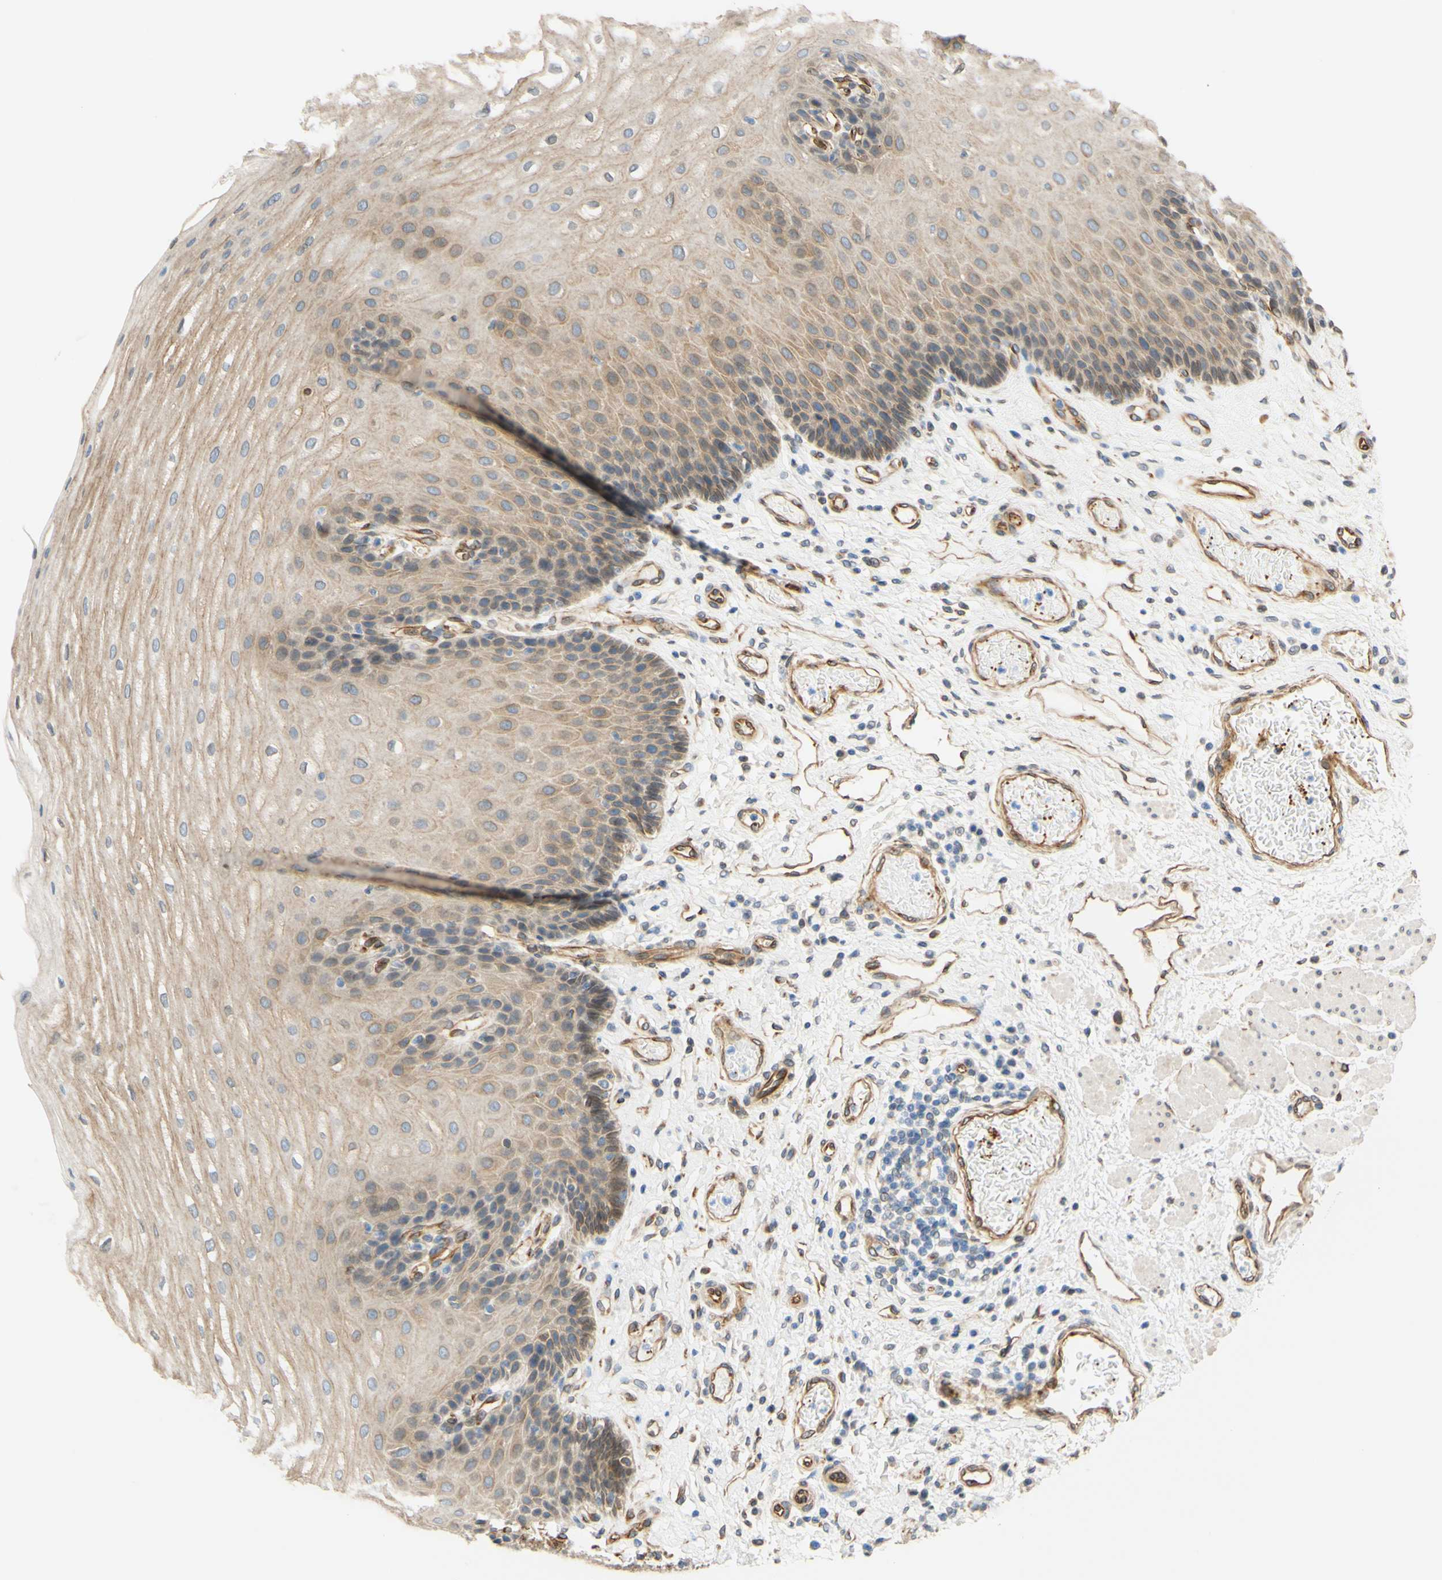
{"staining": {"intensity": "weak", "quantity": ">75%", "location": "cytoplasmic/membranous"}, "tissue": "esophagus", "cell_type": "Squamous epithelial cells", "image_type": "normal", "snomed": [{"axis": "morphology", "description": "Normal tissue, NOS"}, {"axis": "topography", "description": "Esophagus"}], "caption": "Immunohistochemical staining of benign human esophagus displays weak cytoplasmic/membranous protein expression in about >75% of squamous epithelial cells. The protein of interest is shown in brown color, while the nuclei are stained blue.", "gene": "ENDOD1", "patient": {"sex": "male", "age": 54}}